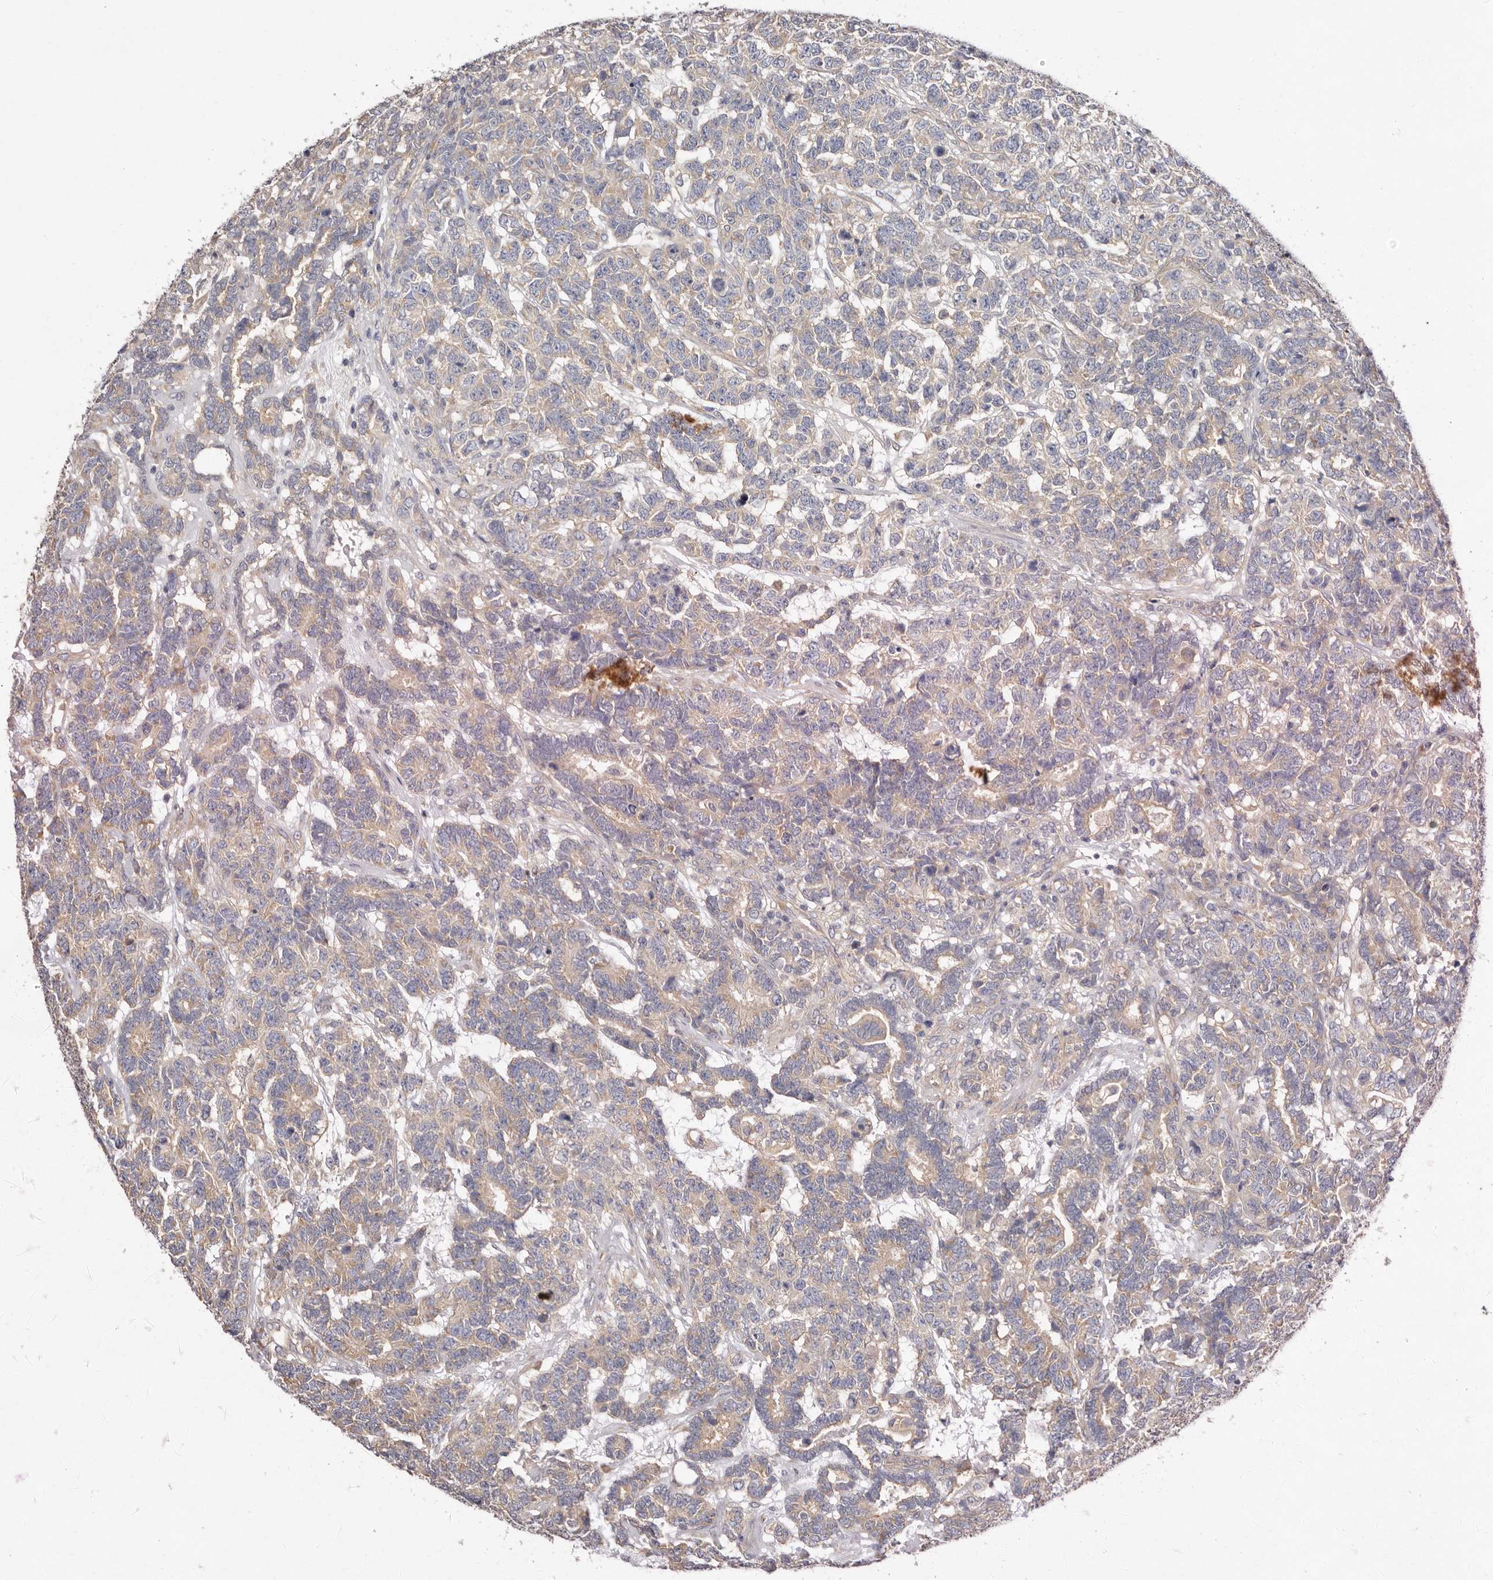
{"staining": {"intensity": "weak", "quantity": ">75%", "location": "cytoplasmic/membranous"}, "tissue": "testis cancer", "cell_type": "Tumor cells", "image_type": "cancer", "snomed": [{"axis": "morphology", "description": "Carcinoma, Embryonal, NOS"}, {"axis": "topography", "description": "Testis"}], "caption": "Immunohistochemical staining of testis embryonal carcinoma demonstrates low levels of weak cytoplasmic/membranous protein staining in about >75% of tumor cells. (brown staining indicates protein expression, while blue staining denotes nuclei).", "gene": "FAM167B", "patient": {"sex": "male", "age": 26}}